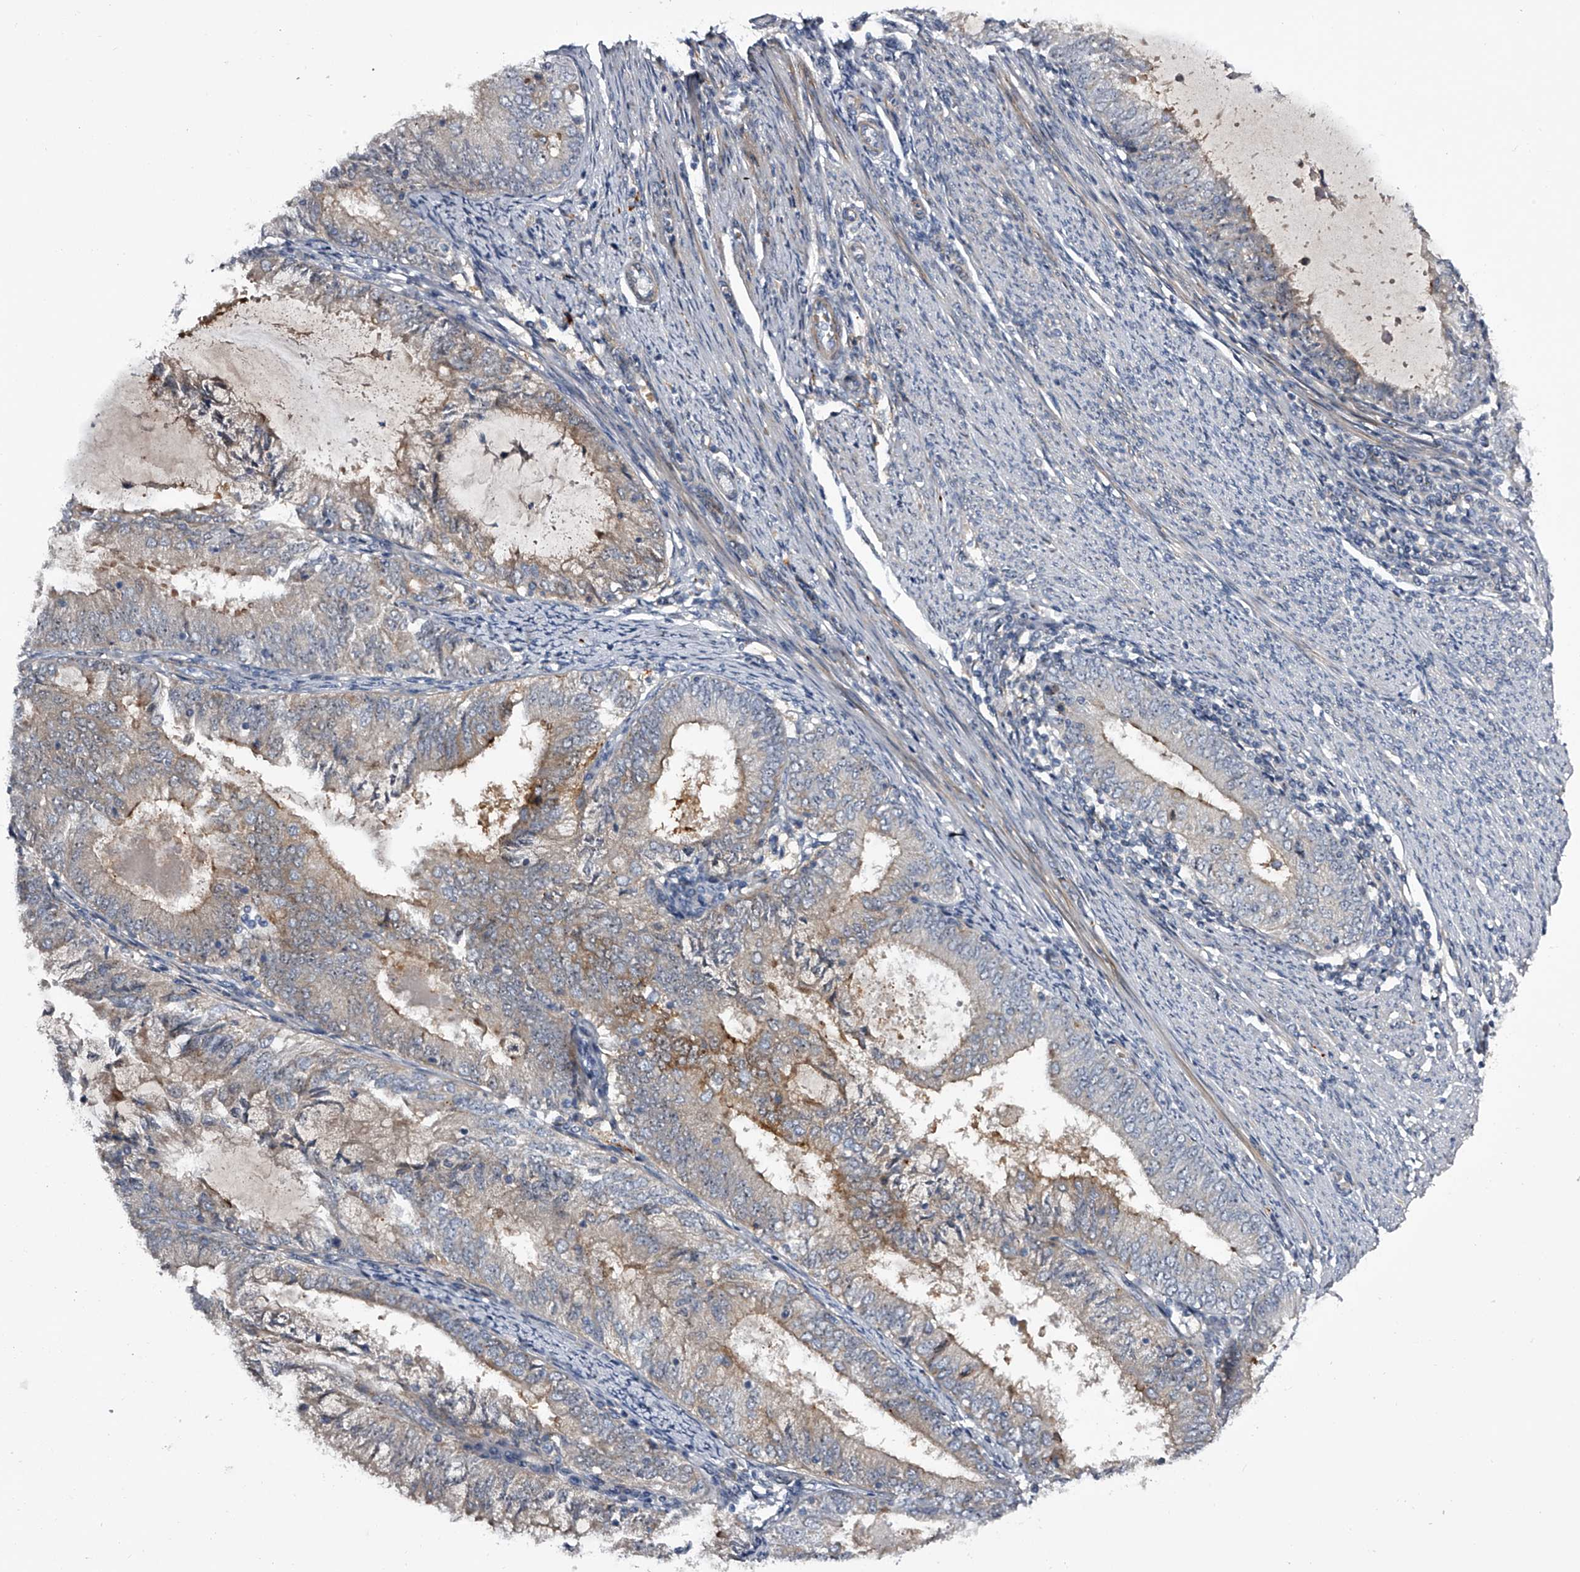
{"staining": {"intensity": "moderate", "quantity": "<25%", "location": "cytoplasmic/membranous"}, "tissue": "endometrial cancer", "cell_type": "Tumor cells", "image_type": "cancer", "snomed": [{"axis": "morphology", "description": "Adenocarcinoma, NOS"}, {"axis": "topography", "description": "Endometrium"}], "caption": "A photomicrograph of adenocarcinoma (endometrial) stained for a protein displays moderate cytoplasmic/membranous brown staining in tumor cells. Immunohistochemistry stains the protein in brown and the nuclei are stained blue.", "gene": "MDN1", "patient": {"sex": "female", "age": 57}}